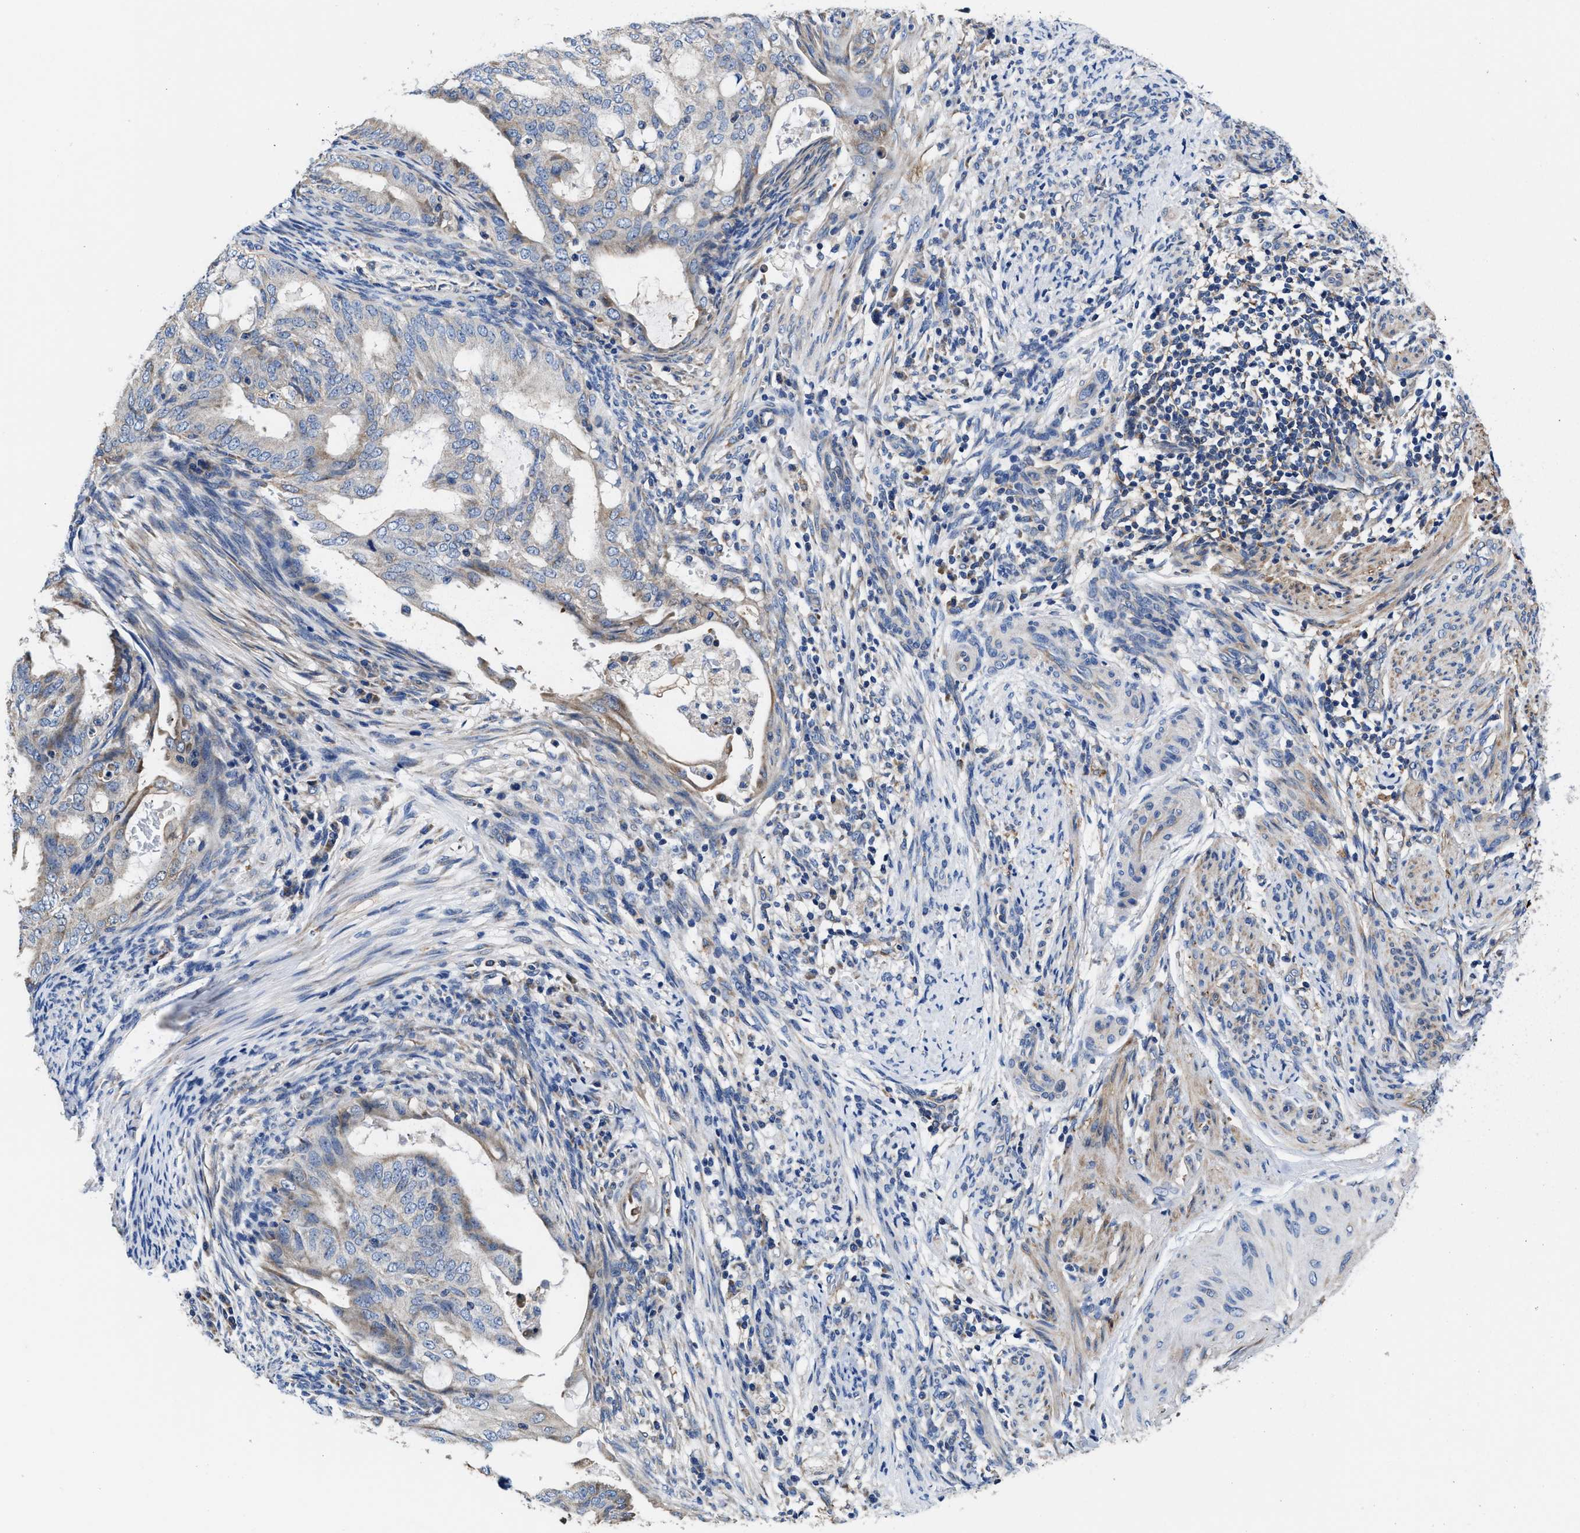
{"staining": {"intensity": "weak", "quantity": "<25%", "location": "cytoplasmic/membranous"}, "tissue": "endometrial cancer", "cell_type": "Tumor cells", "image_type": "cancer", "snomed": [{"axis": "morphology", "description": "Adenocarcinoma, NOS"}, {"axis": "topography", "description": "Endometrium"}], "caption": "Immunohistochemistry (IHC) micrograph of adenocarcinoma (endometrial) stained for a protein (brown), which demonstrates no staining in tumor cells.", "gene": "TMEM30A", "patient": {"sex": "female", "age": 58}}